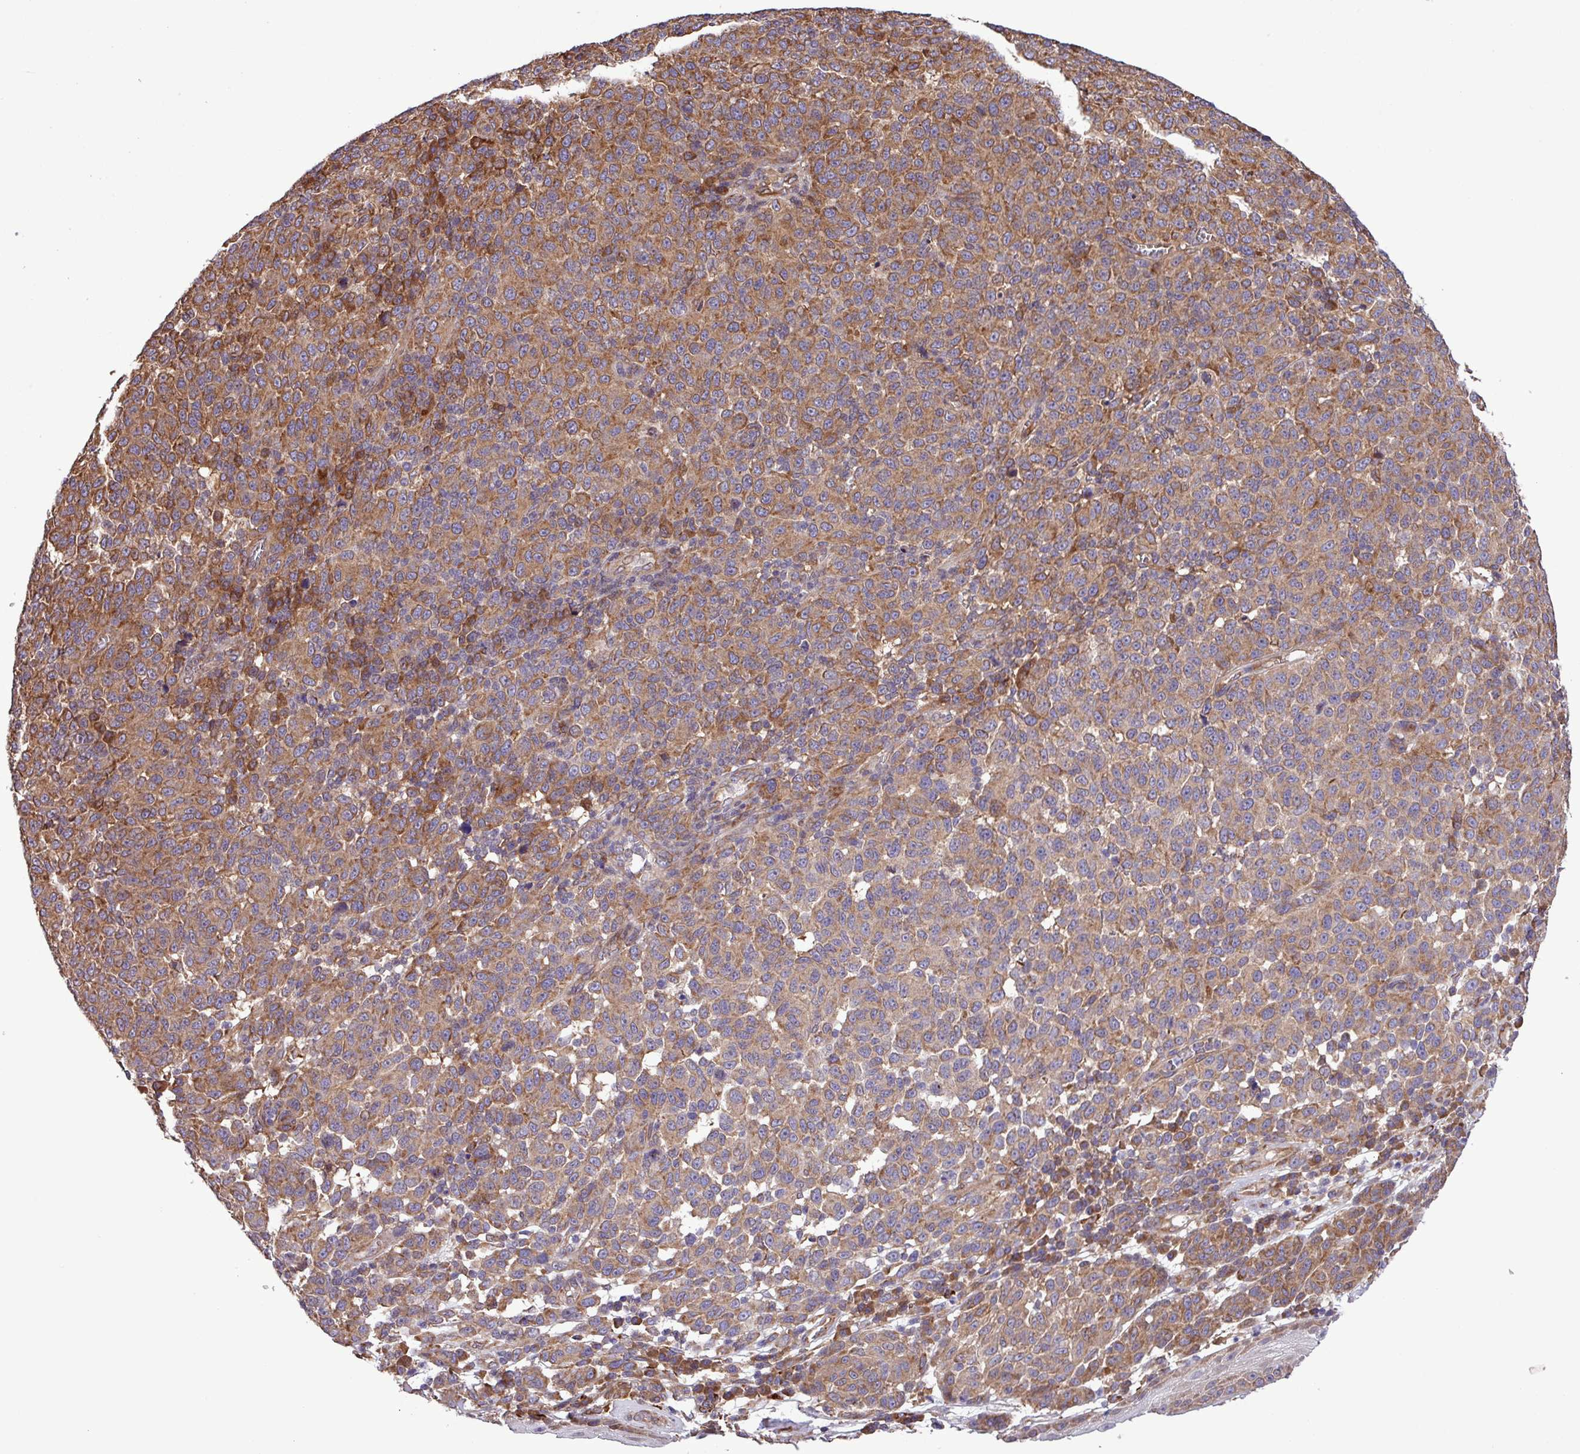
{"staining": {"intensity": "moderate", "quantity": ">75%", "location": "cytoplasmic/membranous"}, "tissue": "melanoma", "cell_type": "Tumor cells", "image_type": "cancer", "snomed": [{"axis": "morphology", "description": "Malignant melanoma, NOS"}, {"axis": "topography", "description": "Skin"}], "caption": "DAB (3,3'-diaminobenzidine) immunohistochemical staining of human malignant melanoma shows moderate cytoplasmic/membranous protein positivity in about >75% of tumor cells.", "gene": "MEGF6", "patient": {"sex": "male", "age": 49}}